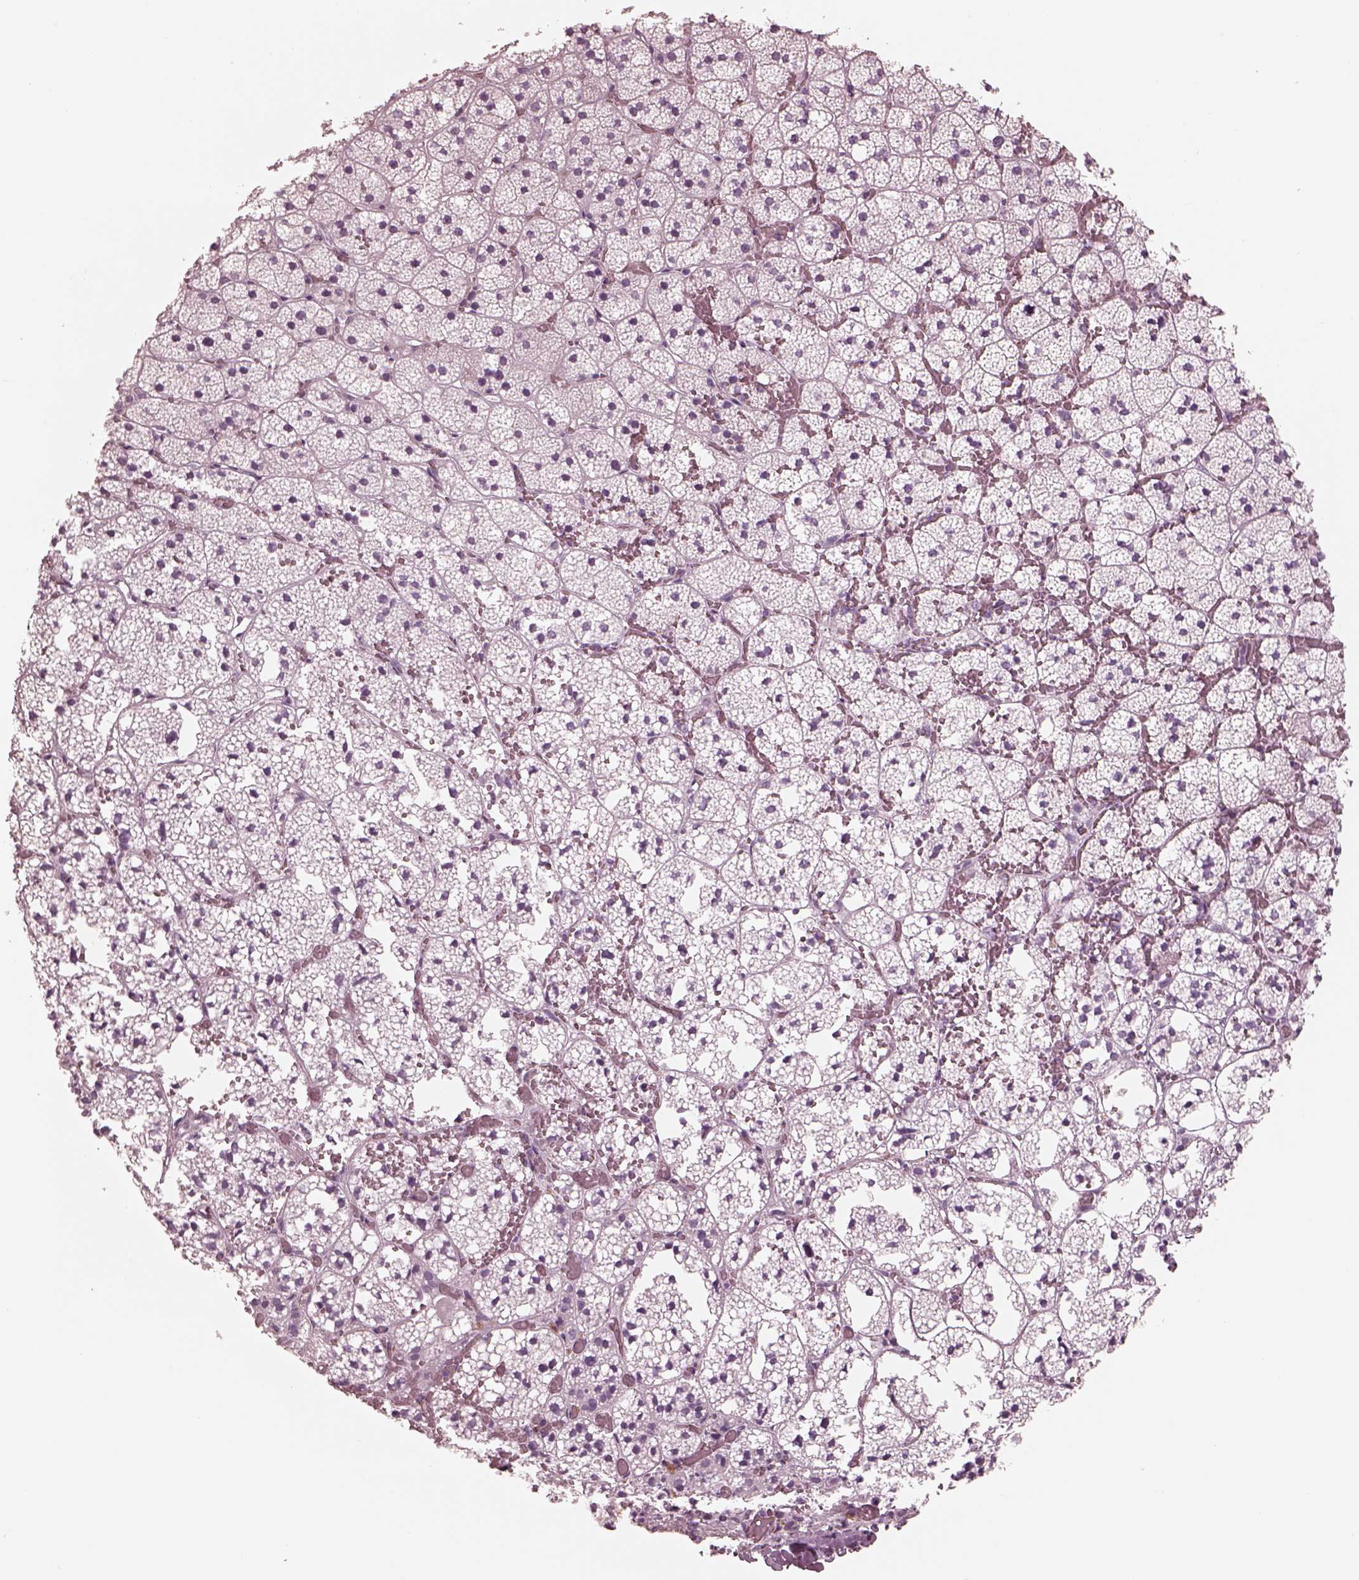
{"staining": {"intensity": "negative", "quantity": "none", "location": "none"}, "tissue": "adrenal gland", "cell_type": "Glandular cells", "image_type": "normal", "snomed": [{"axis": "morphology", "description": "Normal tissue, NOS"}, {"axis": "topography", "description": "Adrenal gland"}], "caption": "This is an immunohistochemistry image of benign human adrenal gland. There is no staining in glandular cells.", "gene": "CADM2", "patient": {"sex": "male", "age": 53}}